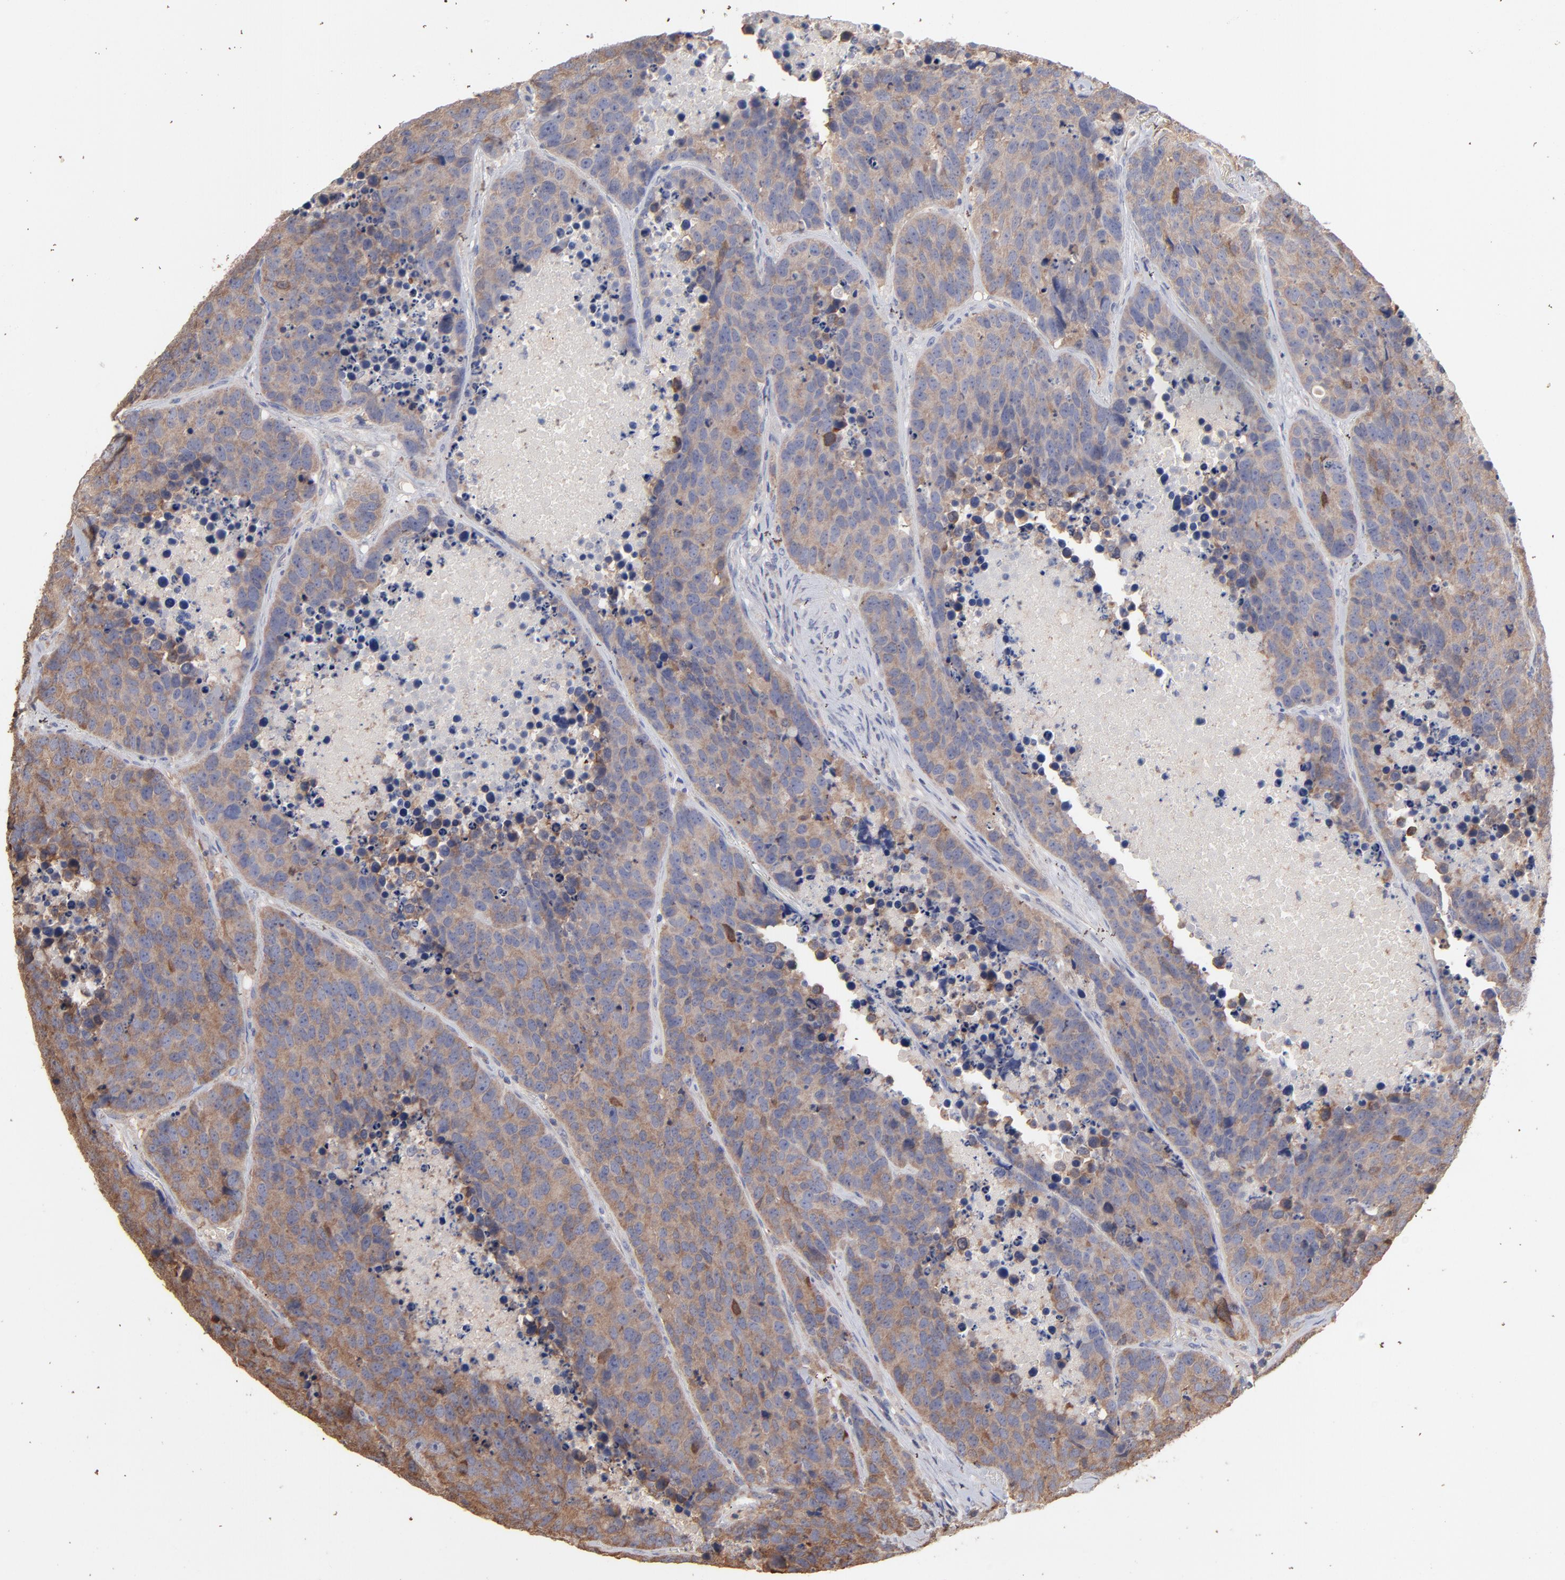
{"staining": {"intensity": "moderate", "quantity": ">75%", "location": "cytoplasmic/membranous"}, "tissue": "carcinoid", "cell_type": "Tumor cells", "image_type": "cancer", "snomed": [{"axis": "morphology", "description": "Carcinoid, malignant, NOS"}, {"axis": "topography", "description": "Lung"}], "caption": "A brown stain labels moderate cytoplasmic/membranous positivity of a protein in carcinoid (malignant) tumor cells. (DAB IHC with brightfield microscopy, high magnification).", "gene": "TANGO2", "patient": {"sex": "male", "age": 60}}